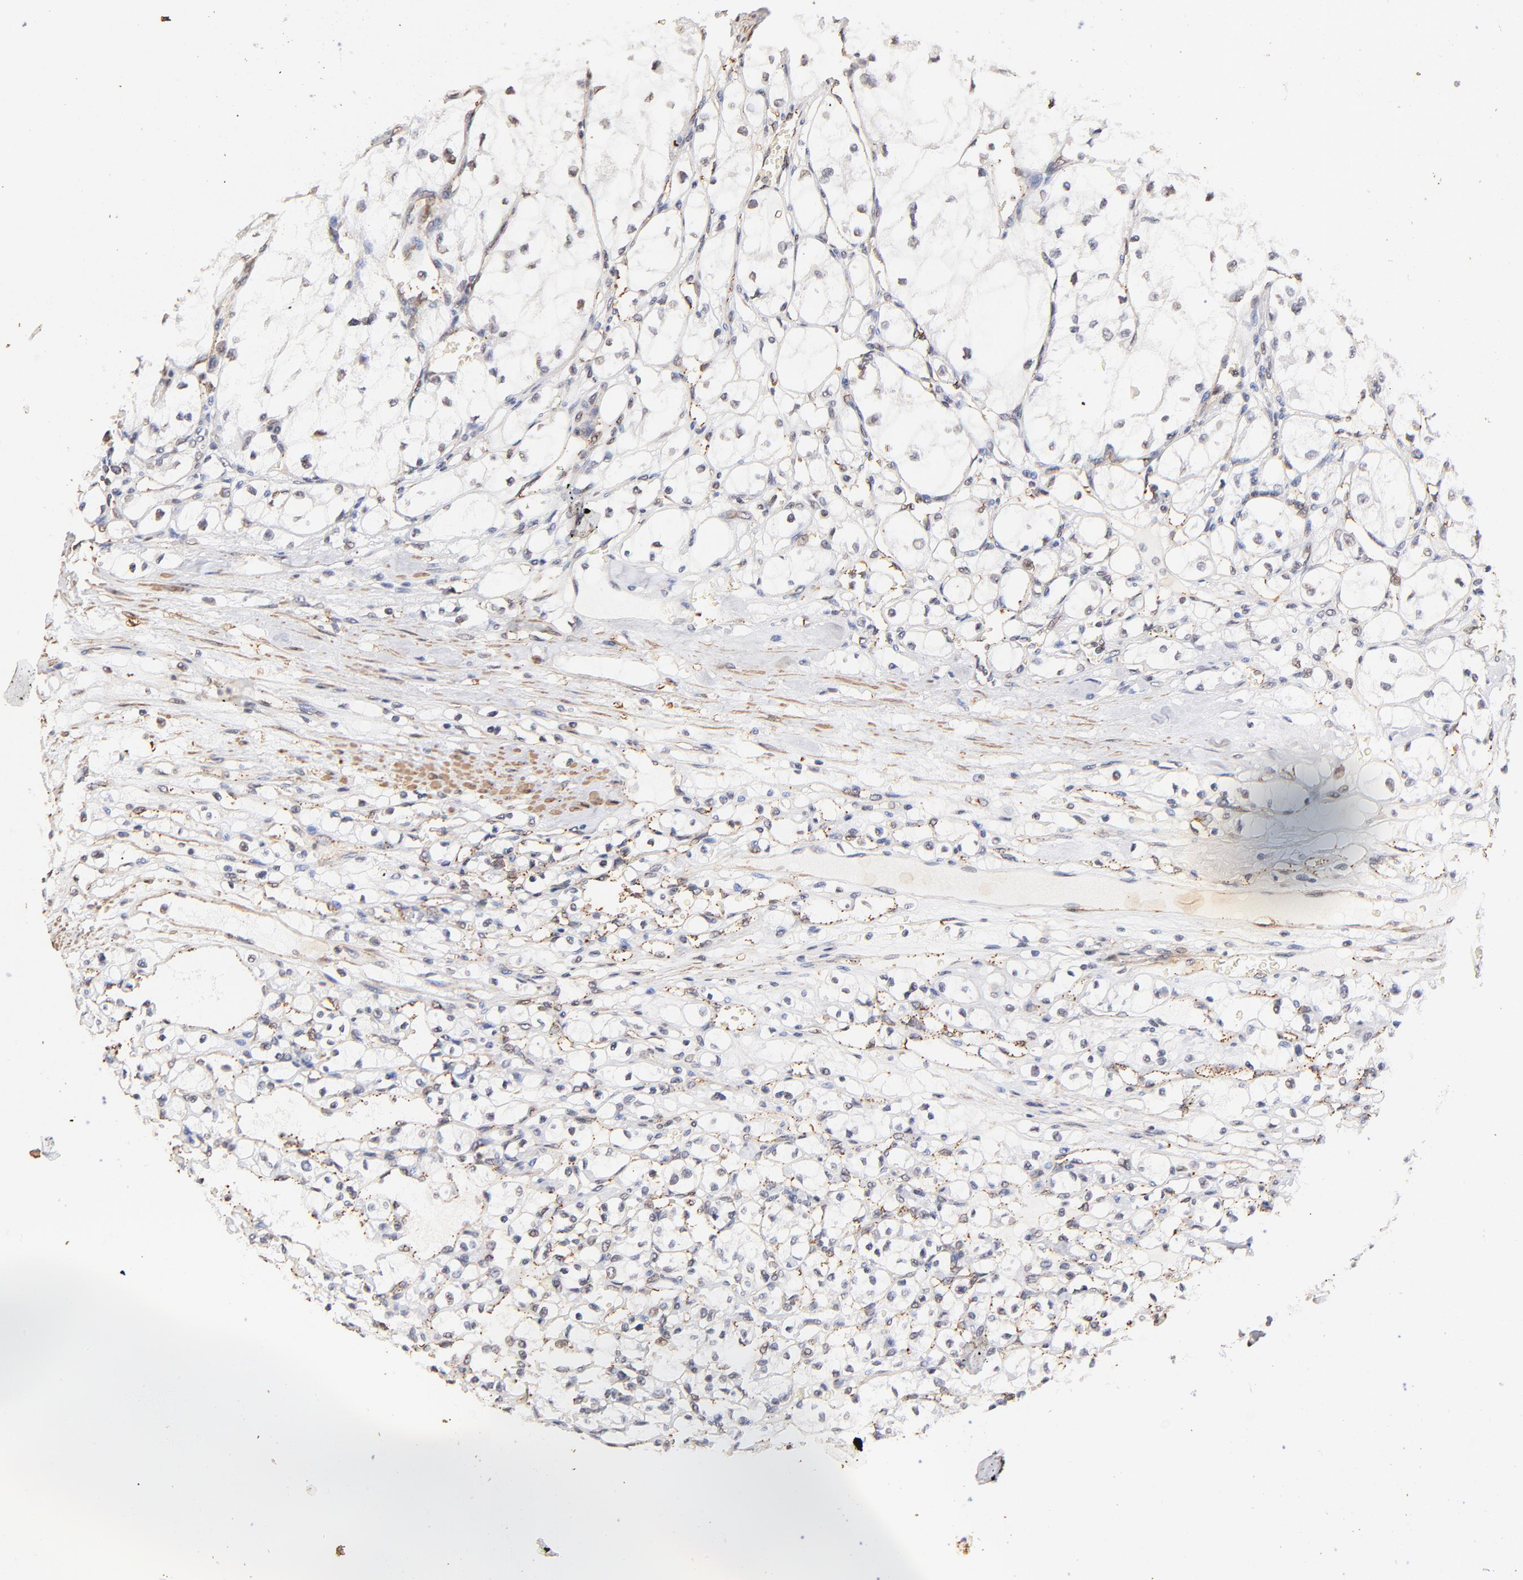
{"staining": {"intensity": "weak", "quantity": "<25%", "location": "nuclear"}, "tissue": "renal cancer", "cell_type": "Tumor cells", "image_type": "cancer", "snomed": [{"axis": "morphology", "description": "Adenocarcinoma, NOS"}, {"axis": "topography", "description": "Kidney"}], "caption": "This image is of adenocarcinoma (renal) stained with immunohistochemistry (IHC) to label a protein in brown with the nuclei are counter-stained blue. There is no staining in tumor cells.", "gene": "ZFP92", "patient": {"sex": "male", "age": 61}}